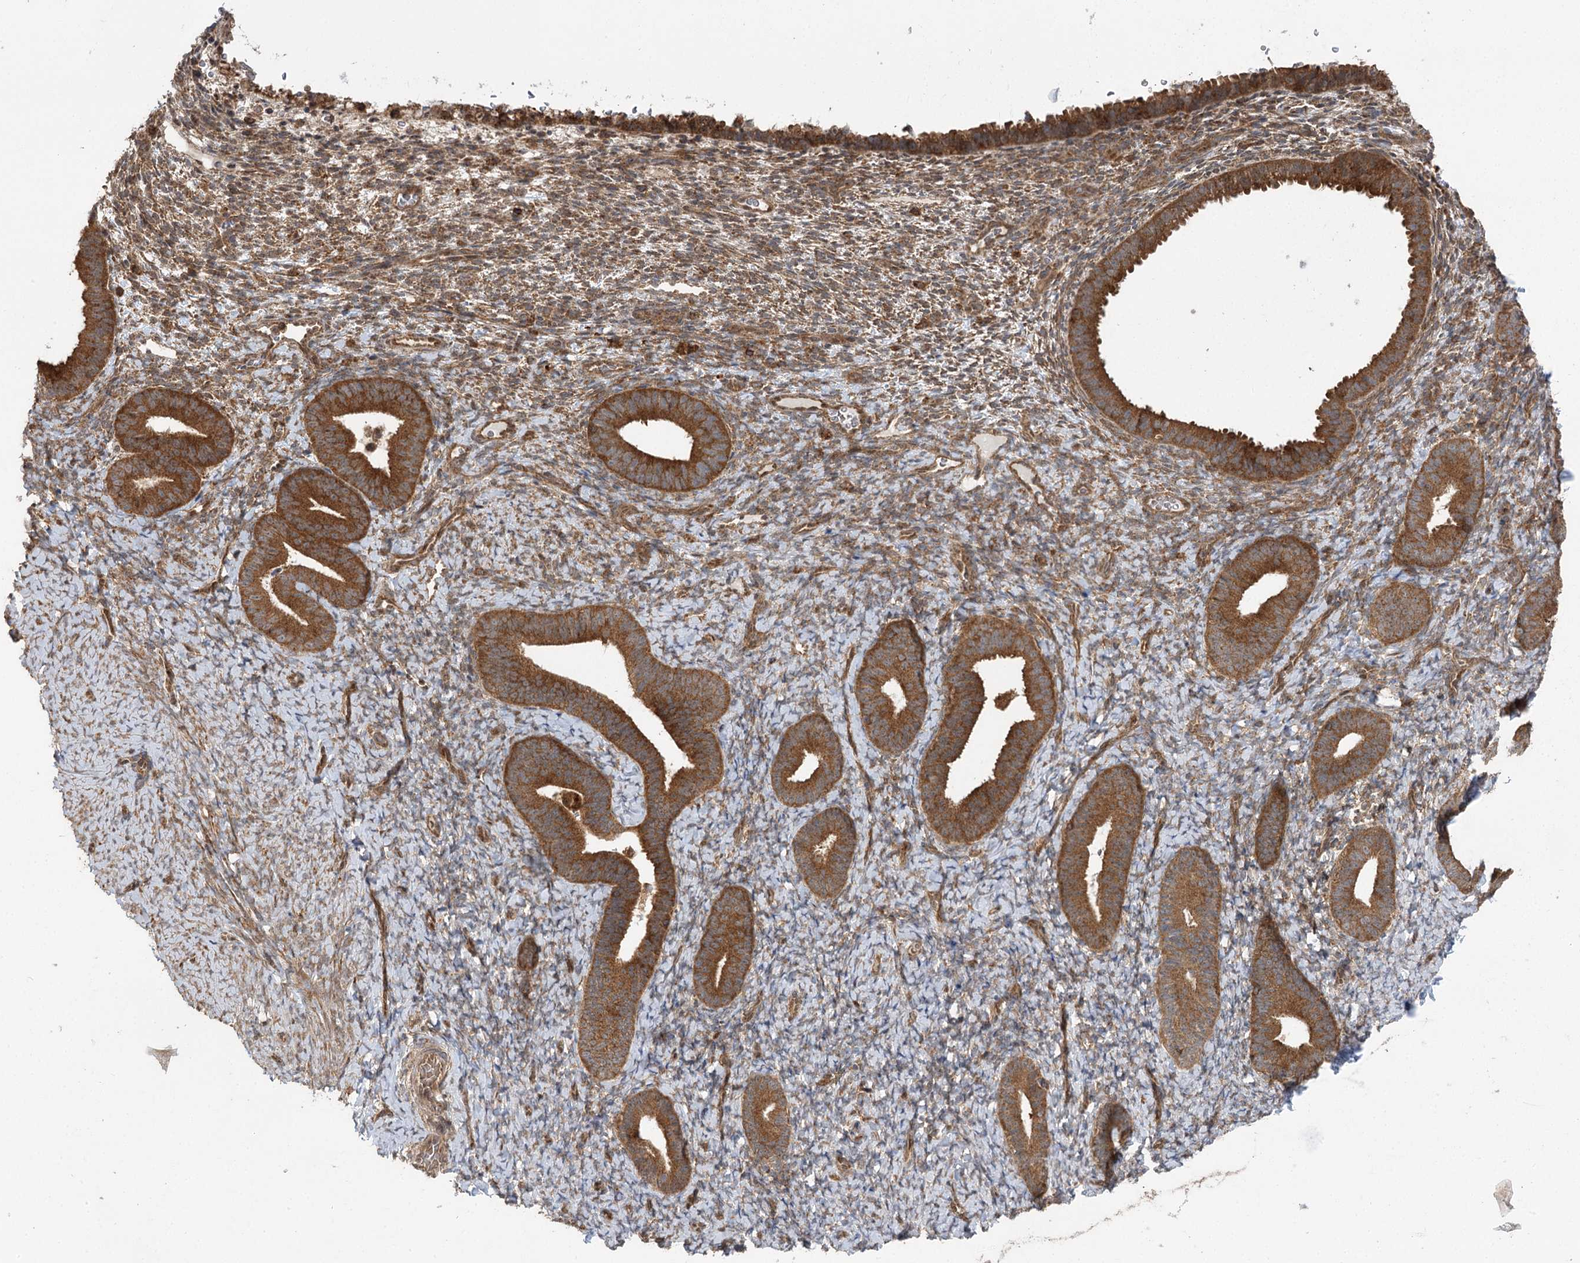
{"staining": {"intensity": "moderate", "quantity": "25%-75%", "location": "cytoplasmic/membranous"}, "tissue": "endometrium", "cell_type": "Cells in endometrial stroma", "image_type": "normal", "snomed": [{"axis": "morphology", "description": "Normal tissue, NOS"}, {"axis": "topography", "description": "Endometrium"}], "caption": "Cells in endometrial stroma reveal medium levels of moderate cytoplasmic/membranous expression in approximately 25%-75% of cells in normal human endometrium. (DAB IHC, brown staining for protein, blue staining for nuclei).", "gene": "C12orf4", "patient": {"sex": "female", "age": 65}}